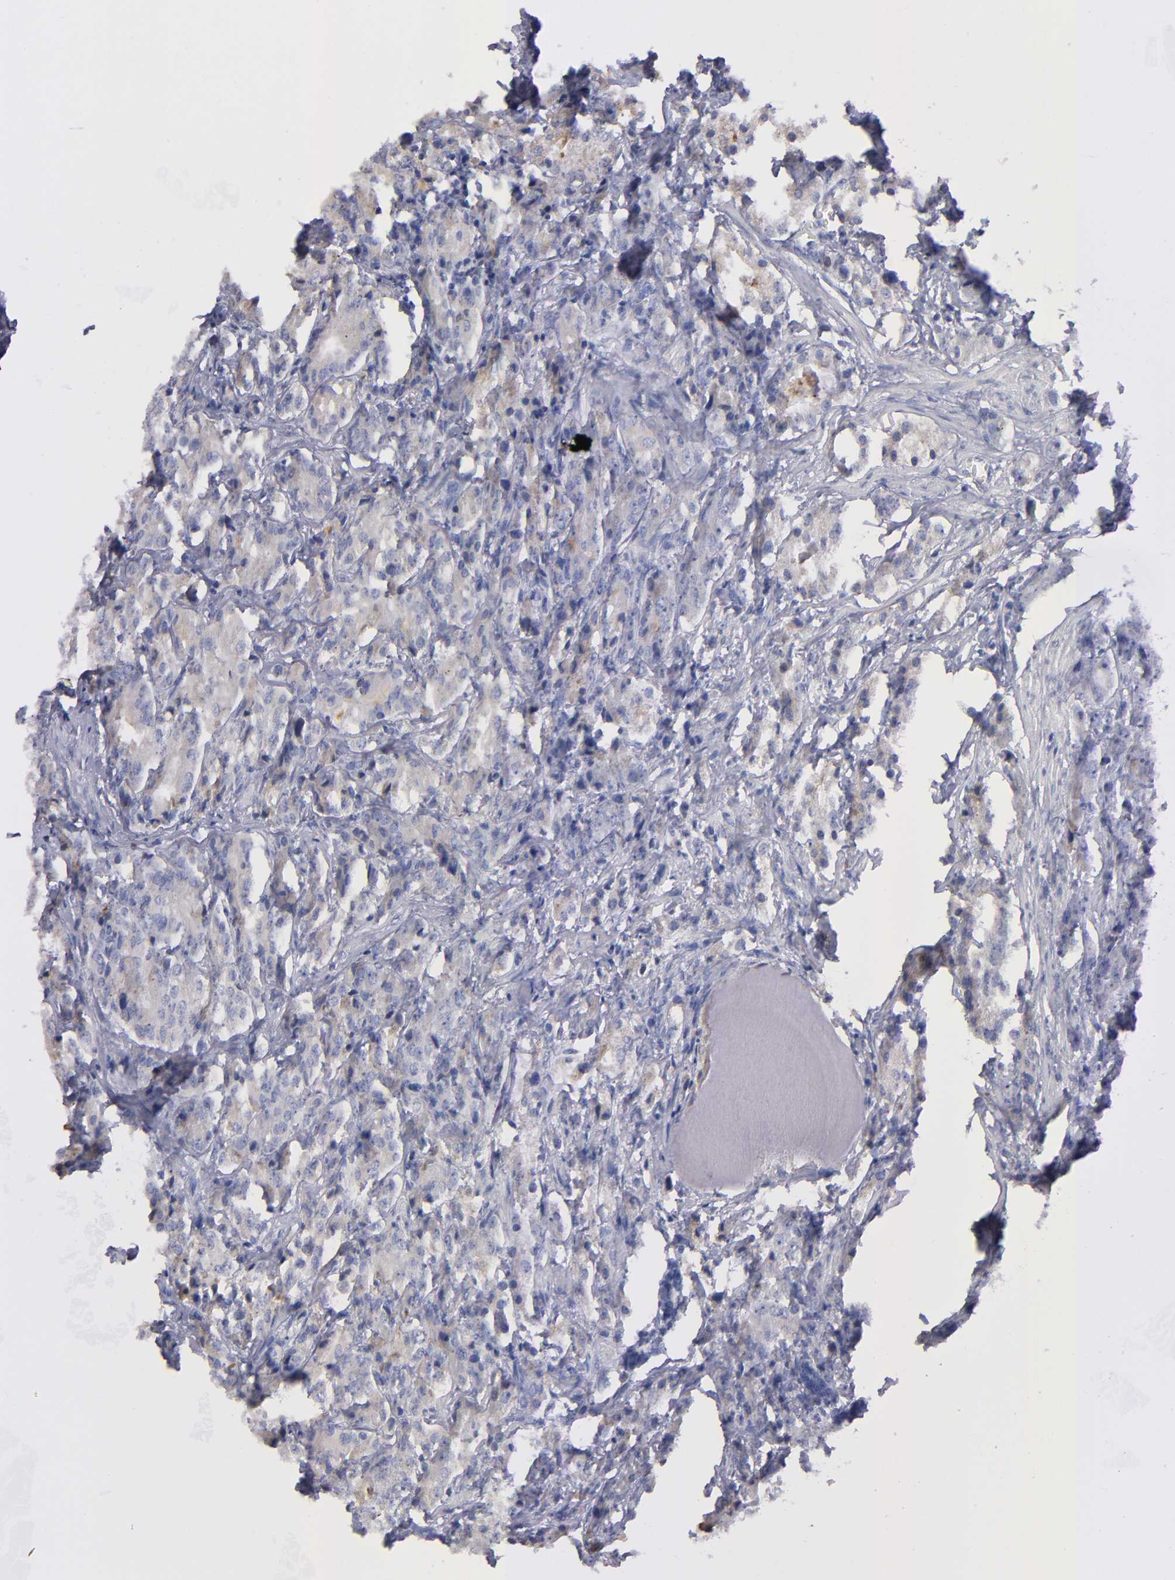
{"staining": {"intensity": "weak", "quantity": "25%-75%", "location": "cytoplasmic/membranous"}, "tissue": "prostate cancer", "cell_type": "Tumor cells", "image_type": "cancer", "snomed": [{"axis": "morphology", "description": "Adenocarcinoma, High grade"}, {"axis": "topography", "description": "Prostate"}], "caption": "Immunohistochemistry (IHC) image of neoplastic tissue: adenocarcinoma (high-grade) (prostate) stained using immunohistochemistry displays low levels of weak protein expression localized specifically in the cytoplasmic/membranous of tumor cells, appearing as a cytoplasmic/membranous brown color.", "gene": "MFGE8", "patient": {"sex": "male", "age": 68}}